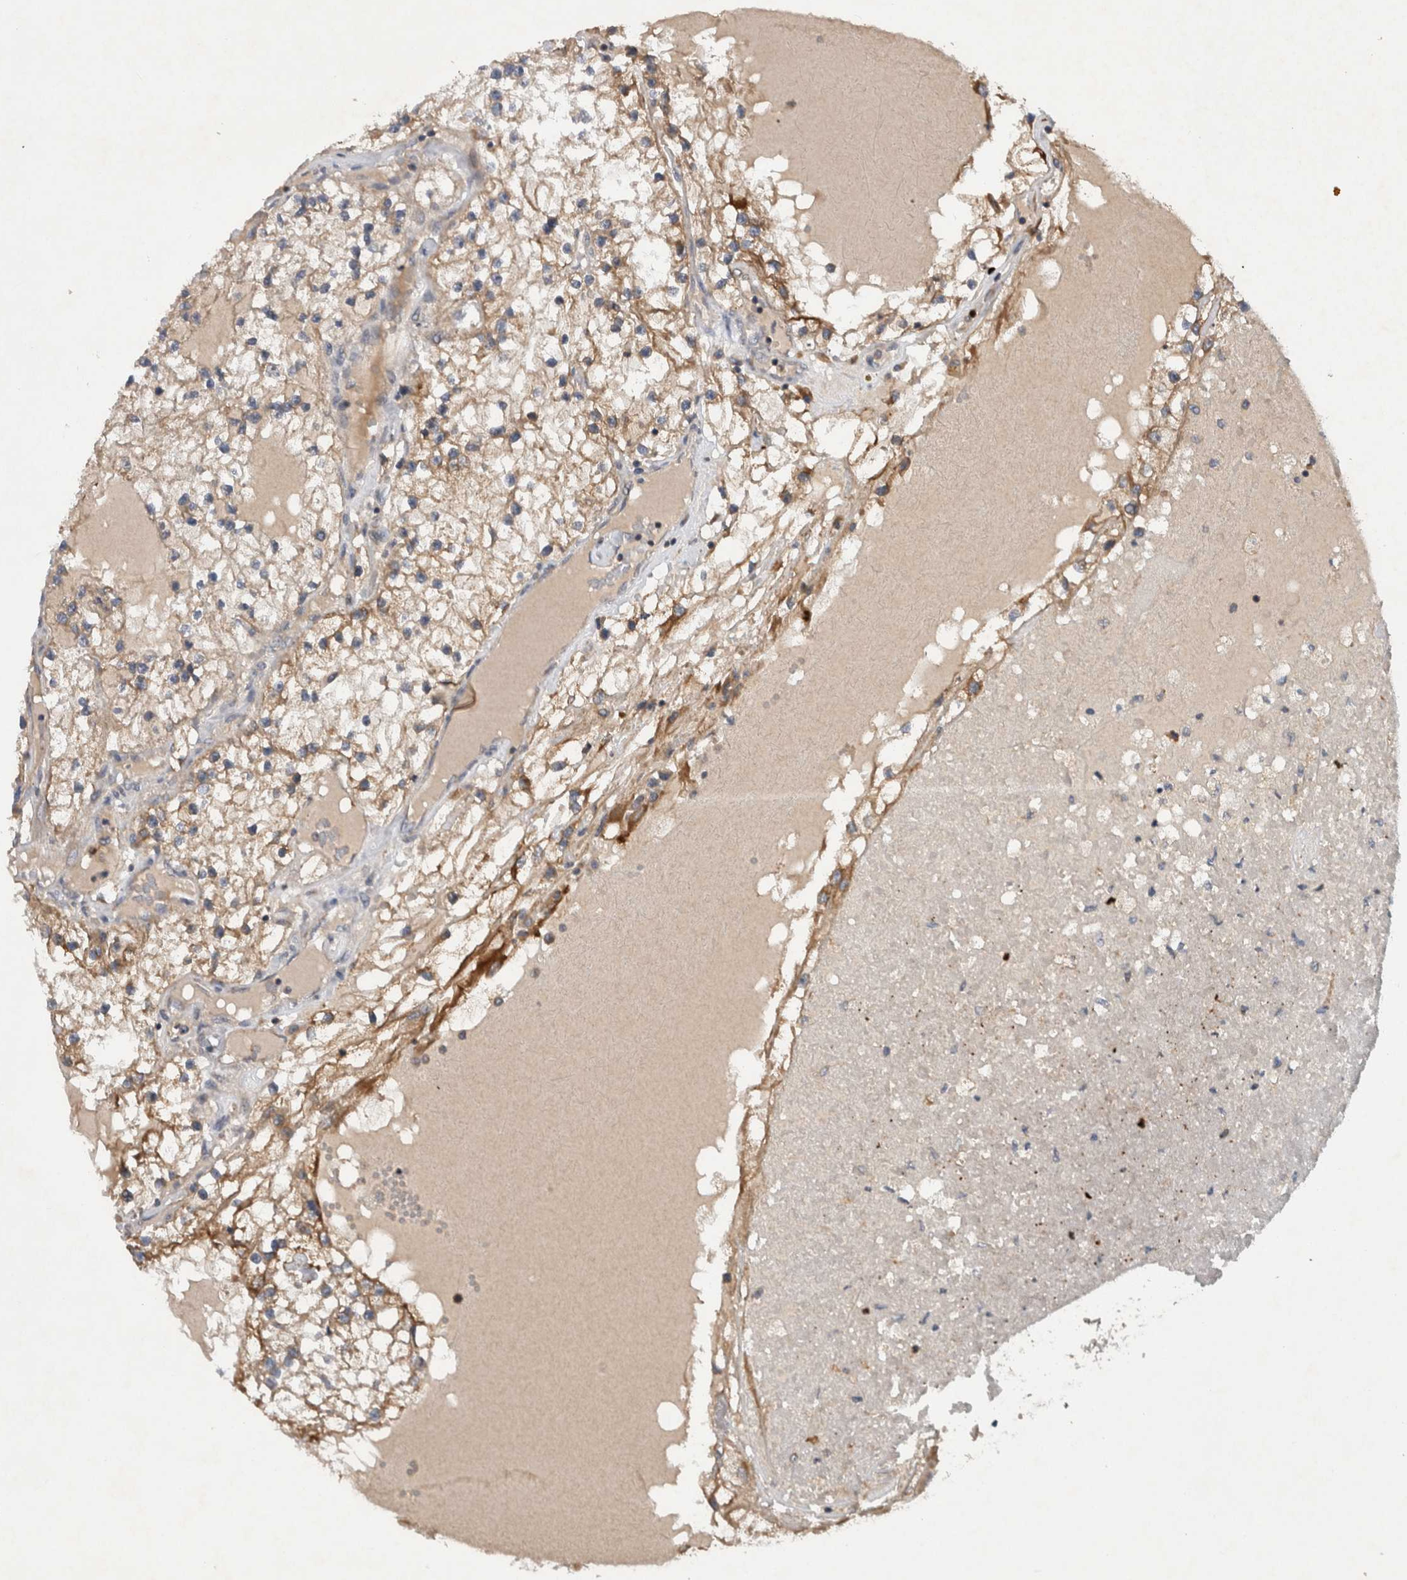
{"staining": {"intensity": "weak", "quantity": ">75%", "location": "cytoplasmic/membranous"}, "tissue": "renal cancer", "cell_type": "Tumor cells", "image_type": "cancer", "snomed": [{"axis": "morphology", "description": "Adenocarcinoma, NOS"}, {"axis": "topography", "description": "Kidney"}], "caption": "DAB (3,3'-diaminobenzidine) immunohistochemical staining of renal cancer (adenocarcinoma) demonstrates weak cytoplasmic/membranous protein staining in about >75% of tumor cells. (Brightfield microscopy of DAB IHC at high magnification).", "gene": "PDCD2", "patient": {"sex": "male", "age": 68}}